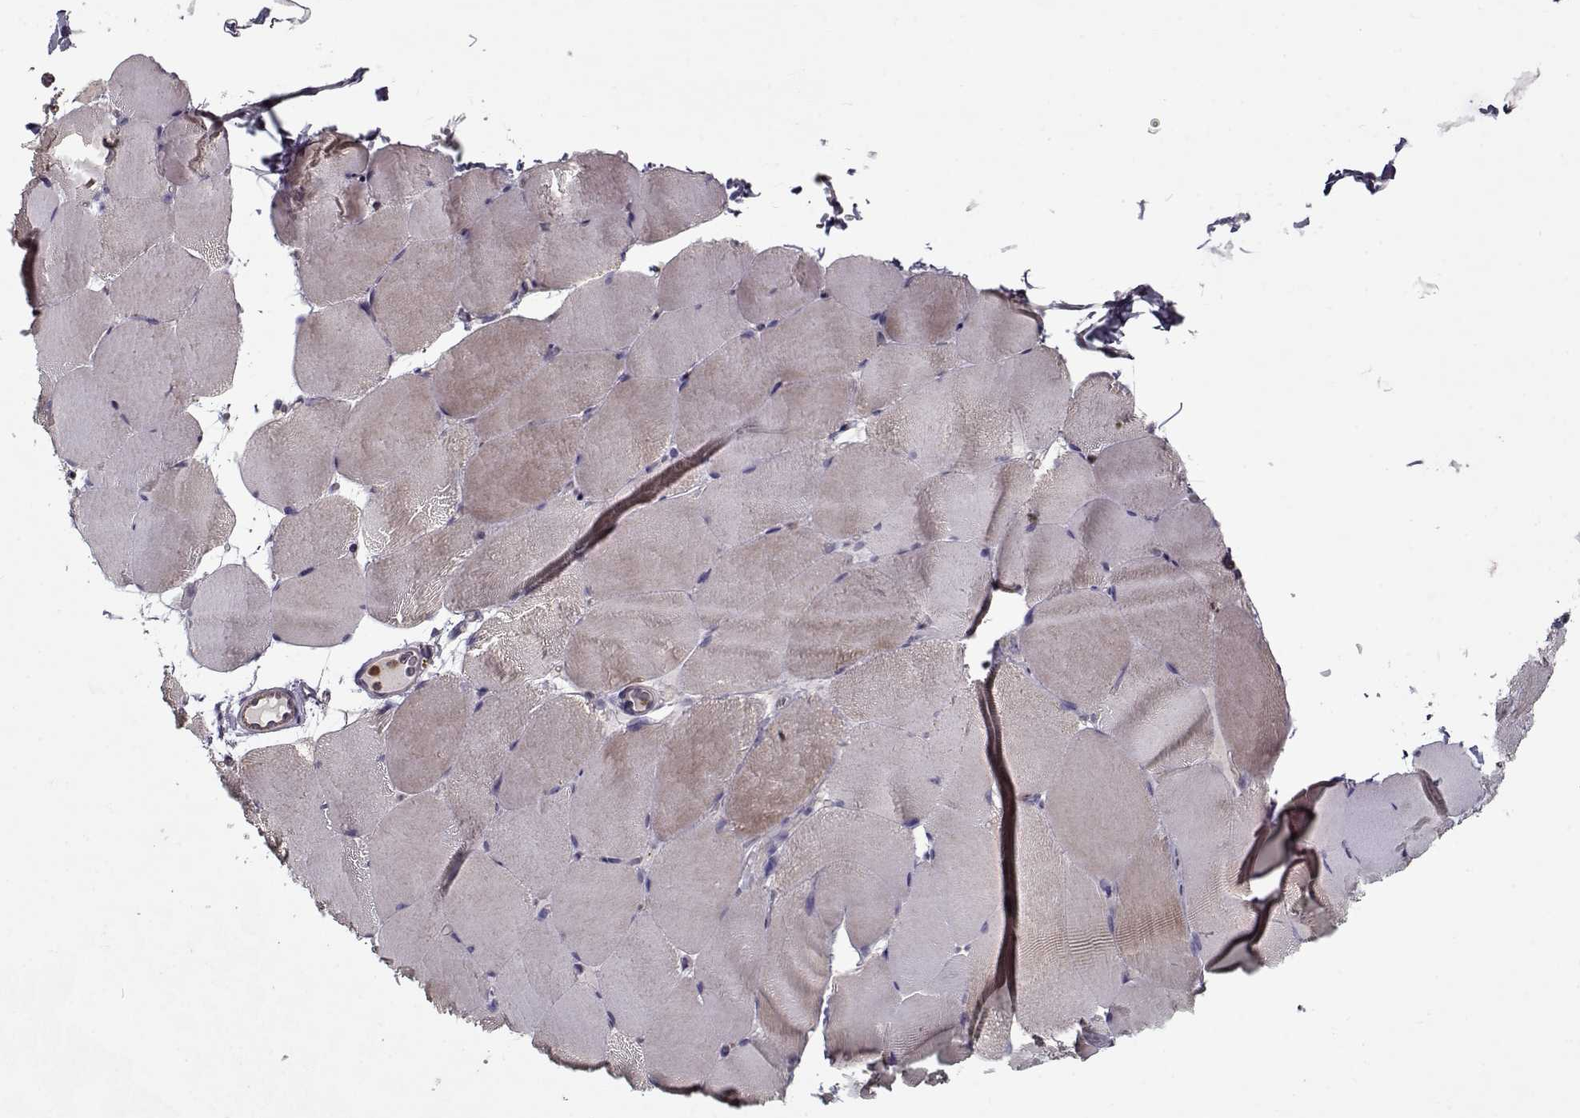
{"staining": {"intensity": "negative", "quantity": "none", "location": "none"}, "tissue": "skeletal muscle", "cell_type": "Myocytes", "image_type": "normal", "snomed": [{"axis": "morphology", "description": "Normal tissue, NOS"}, {"axis": "topography", "description": "Skeletal muscle"}], "caption": "IHC image of unremarkable skeletal muscle: skeletal muscle stained with DAB demonstrates no significant protein positivity in myocytes.", "gene": "UNC13D", "patient": {"sex": "female", "age": 37}}